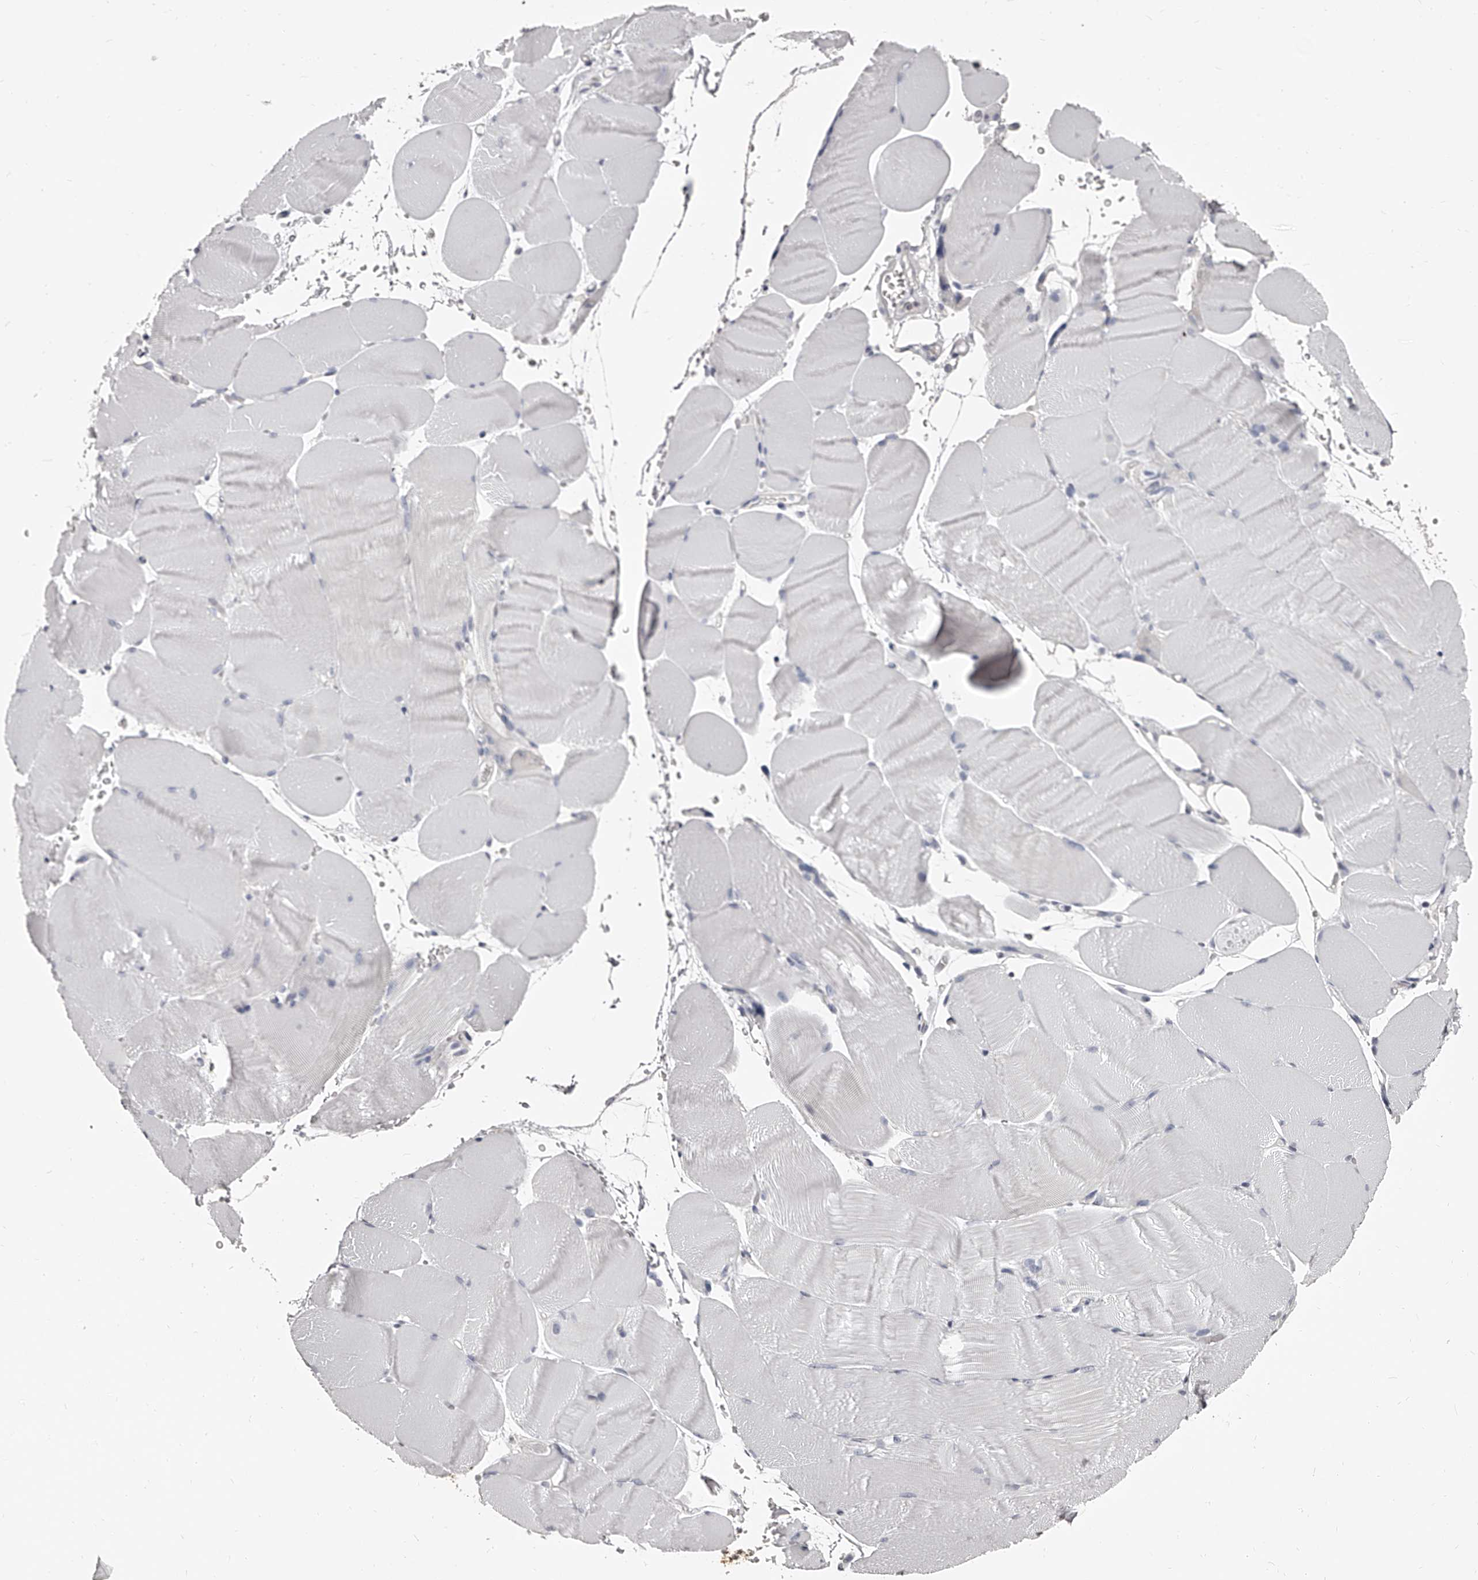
{"staining": {"intensity": "negative", "quantity": "none", "location": "none"}, "tissue": "skeletal muscle", "cell_type": "Myocytes", "image_type": "normal", "snomed": [{"axis": "morphology", "description": "Normal tissue, NOS"}, {"axis": "topography", "description": "Skeletal muscle"}, {"axis": "topography", "description": "Parathyroid gland"}], "caption": "IHC image of benign skeletal muscle: human skeletal muscle stained with DAB reveals no significant protein staining in myocytes. (DAB (3,3'-diaminobenzidine) immunohistochemistry (IHC) visualized using brightfield microscopy, high magnification).", "gene": "PACSIN1", "patient": {"sex": "female", "age": 37}}